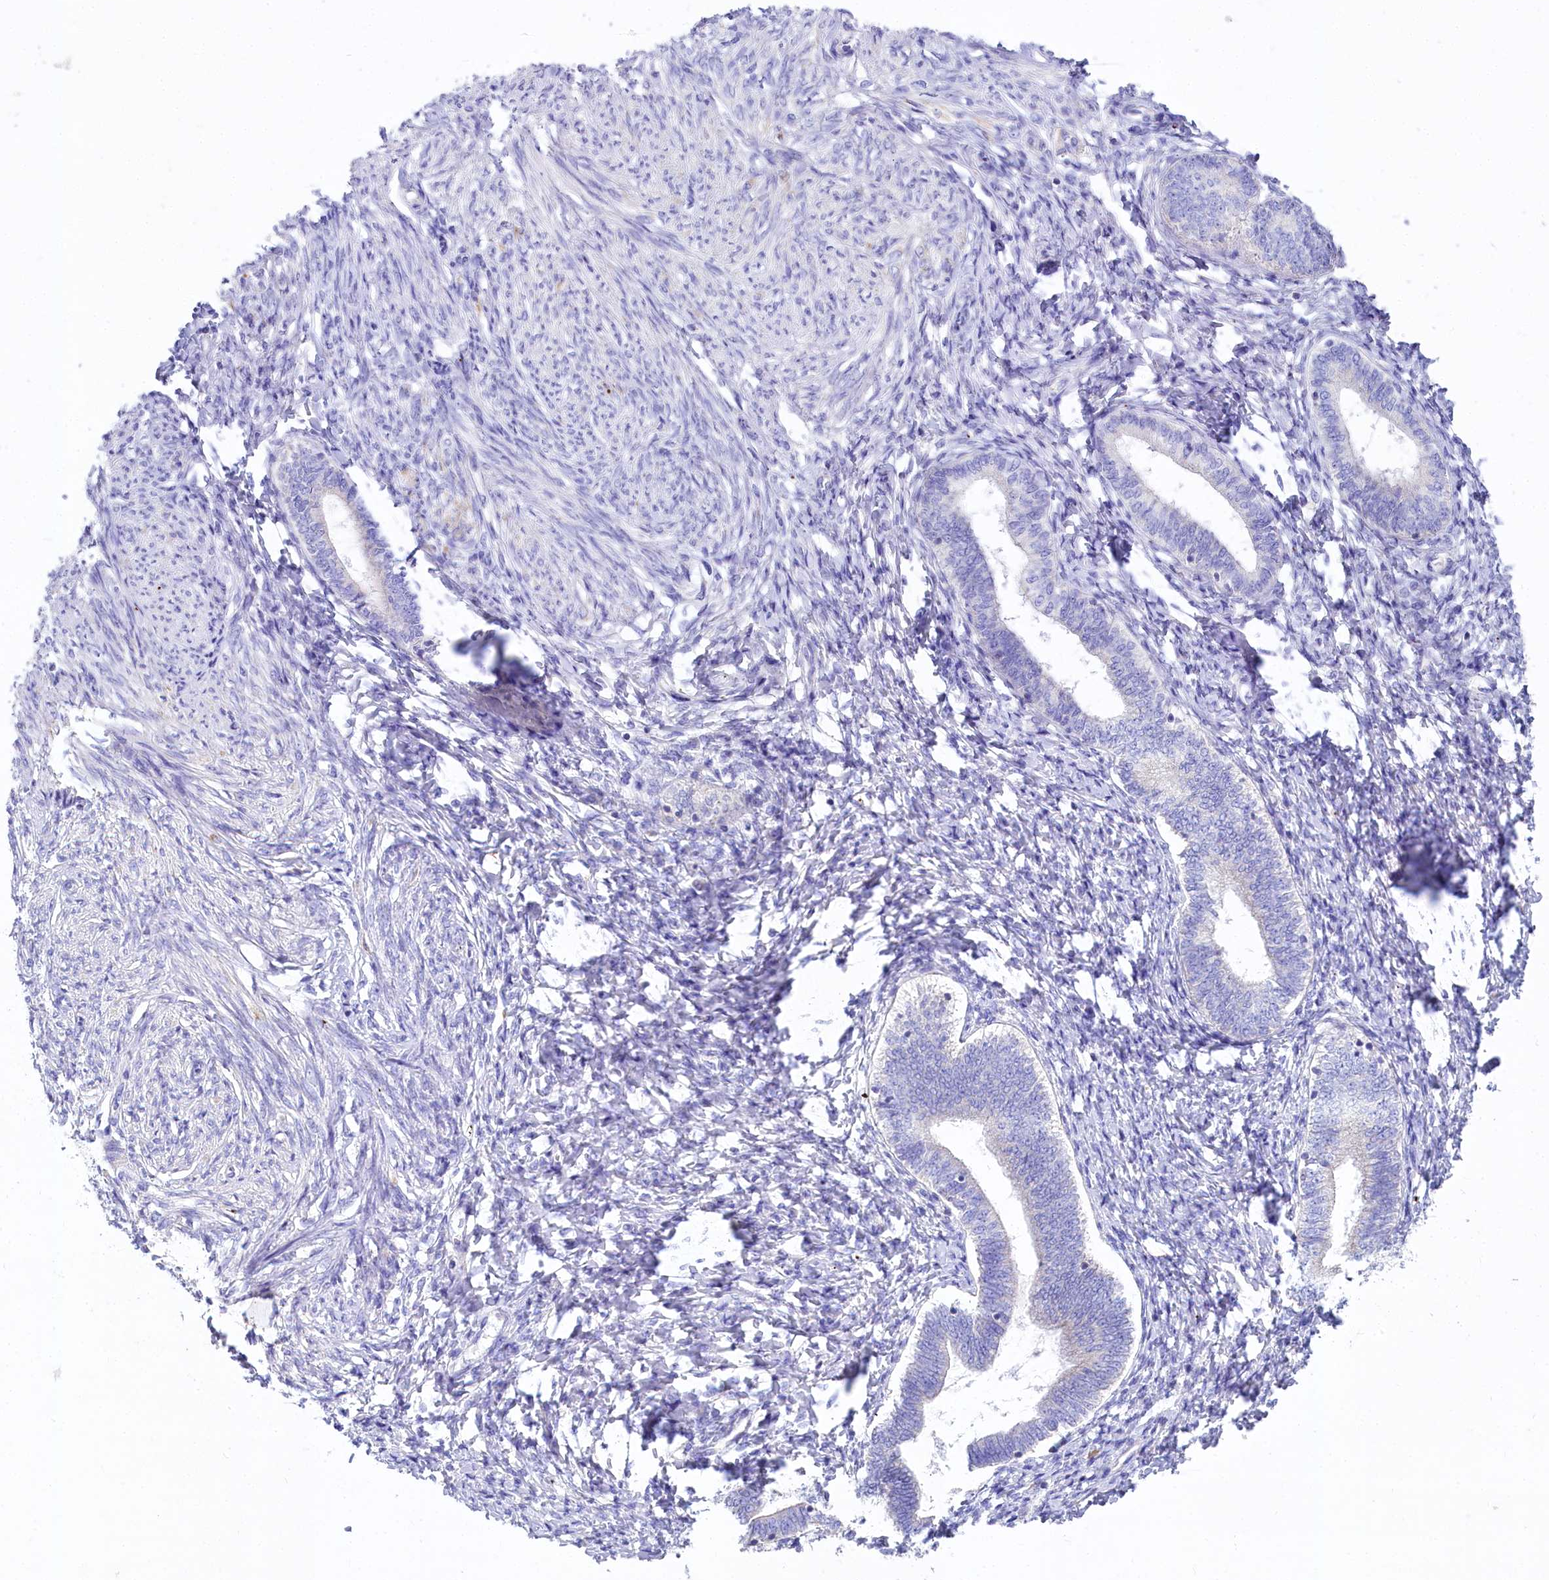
{"staining": {"intensity": "negative", "quantity": "none", "location": "none"}, "tissue": "endometrium", "cell_type": "Cells in endometrial stroma", "image_type": "normal", "snomed": [{"axis": "morphology", "description": "Normal tissue, NOS"}, {"axis": "topography", "description": "Endometrium"}], "caption": "The micrograph exhibits no staining of cells in endometrial stroma in normal endometrium.", "gene": "VPS26B", "patient": {"sex": "female", "age": 72}}